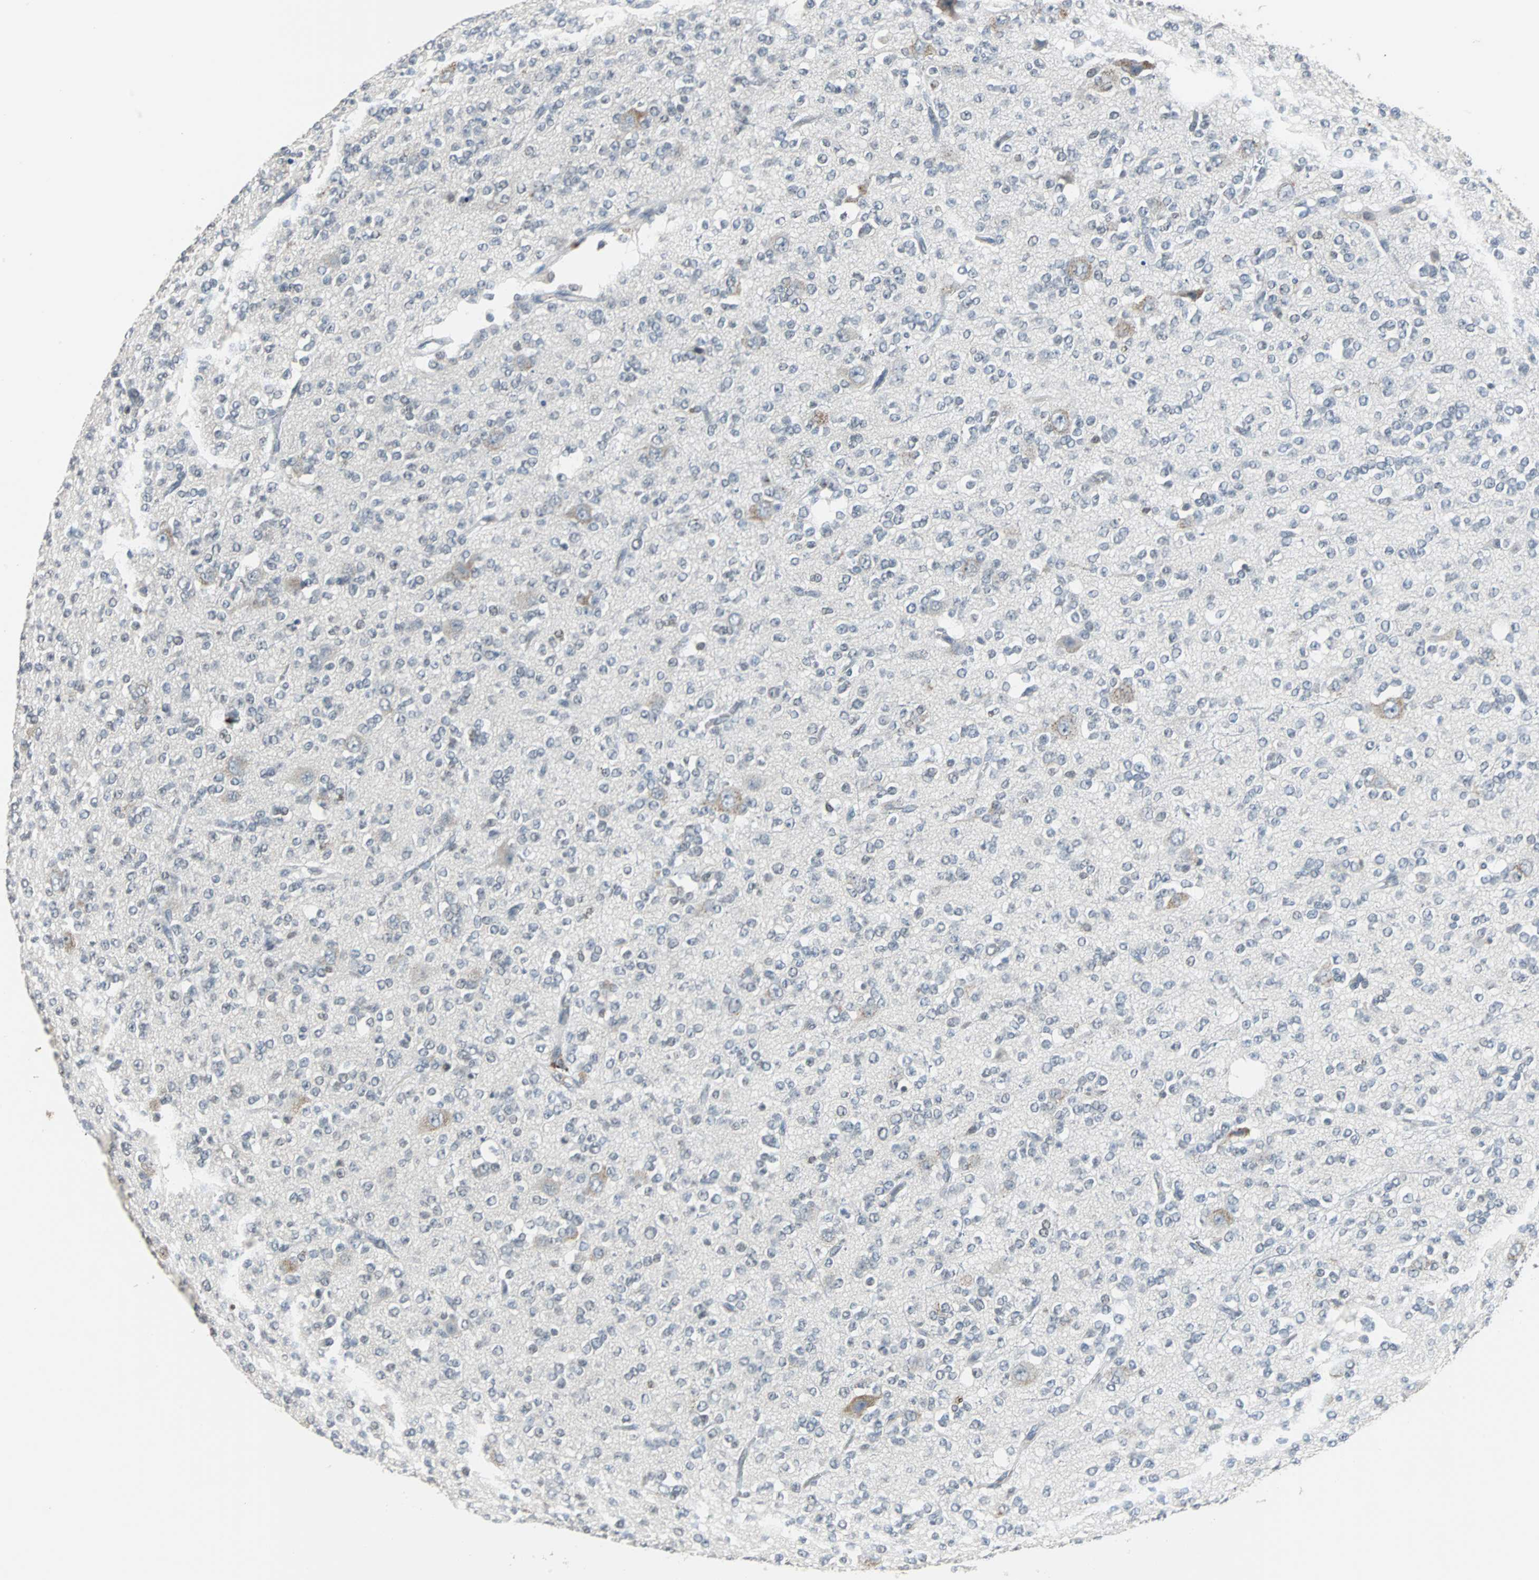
{"staining": {"intensity": "negative", "quantity": "none", "location": "none"}, "tissue": "glioma", "cell_type": "Tumor cells", "image_type": "cancer", "snomed": [{"axis": "morphology", "description": "Glioma, malignant, Low grade"}, {"axis": "topography", "description": "Brain"}], "caption": "The image reveals no significant expression in tumor cells of malignant glioma (low-grade).", "gene": "HLX", "patient": {"sex": "male", "age": 38}}